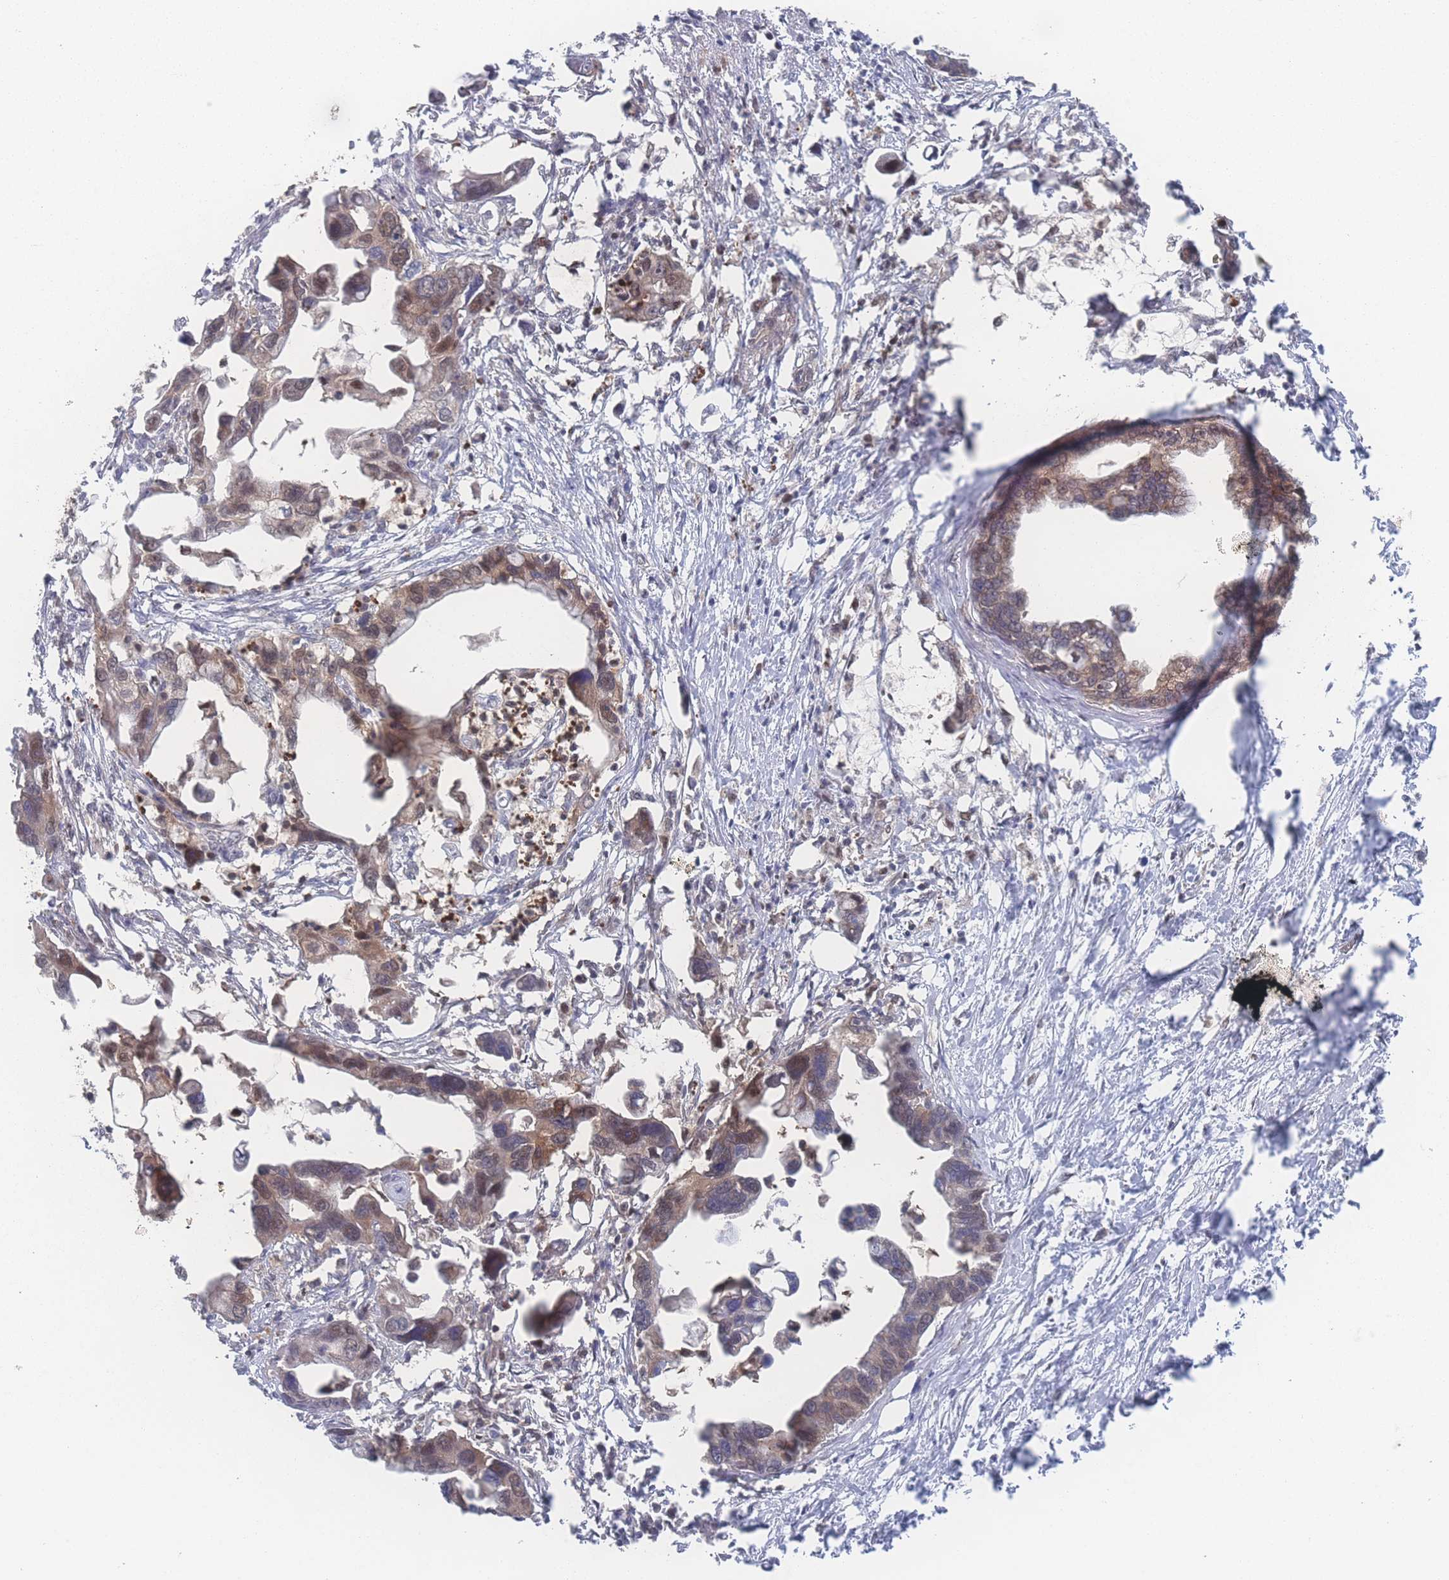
{"staining": {"intensity": "weak", "quantity": "<25%", "location": "cytoplasmic/membranous"}, "tissue": "pancreatic cancer", "cell_type": "Tumor cells", "image_type": "cancer", "snomed": [{"axis": "morphology", "description": "Adenocarcinoma, NOS"}, {"axis": "topography", "description": "Pancreas"}], "caption": "This photomicrograph is of pancreatic cancer stained with IHC to label a protein in brown with the nuclei are counter-stained blue. There is no positivity in tumor cells. Nuclei are stained in blue.", "gene": "PSMA1", "patient": {"sex": "female", "age": 83}}